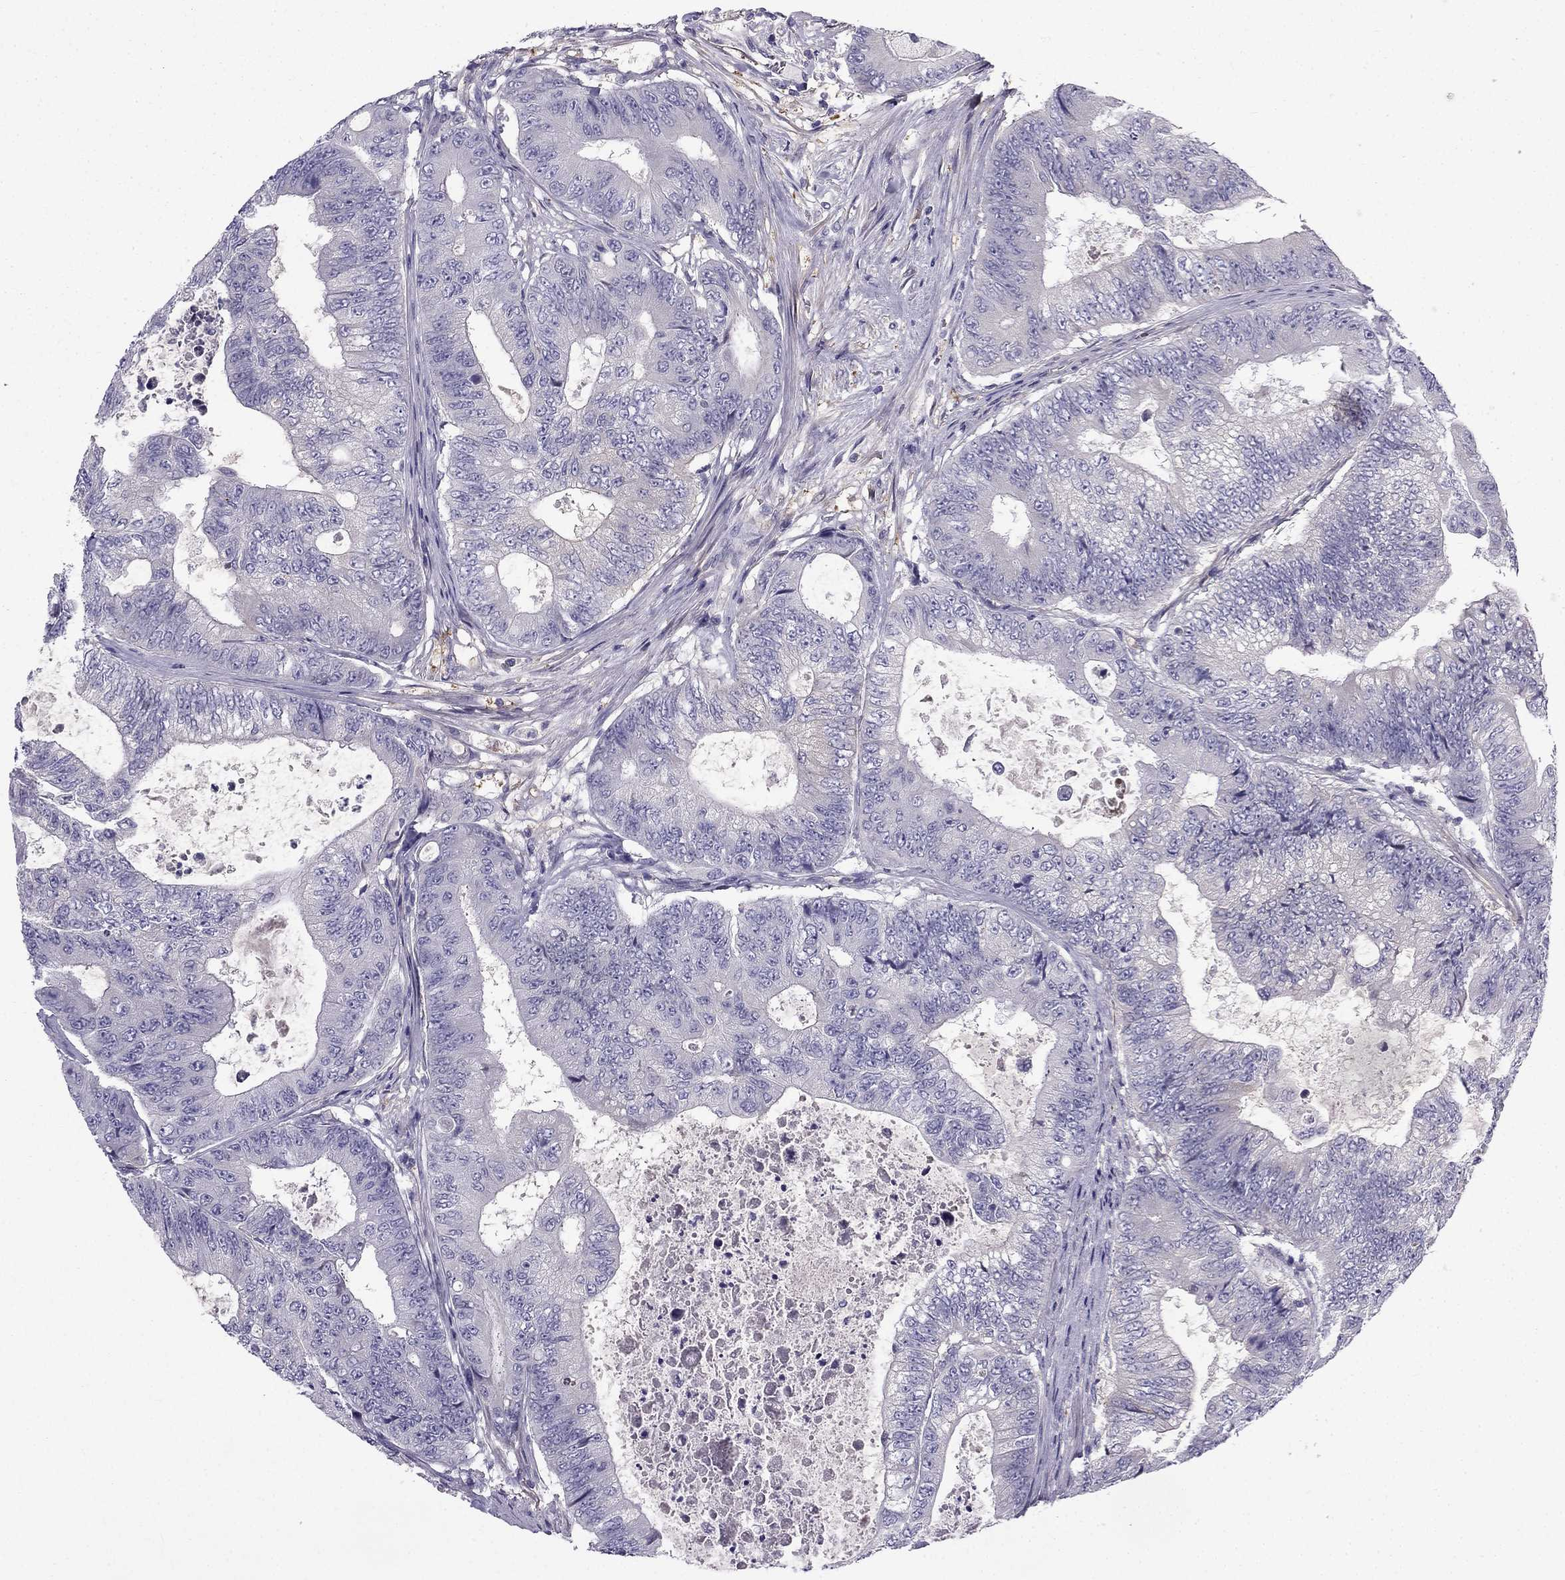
{"staining": {"intensity": "negative", "quantity": "none", "location": "none"}, "tissue": "colorectal cancer", "cell_type": "Tumor cells", "image_type": "cancer", "snomed": [{"axis": "morphology", "description": "Adenocarcinoma, NOS"}, {"axis": "topography", "description": "Colon"}], "caption": "A high-resolution photomicrograph shows IHC staining of colorectal adenocarcinoma, which shows no significant staining in tumor cells.", "gene": "SYT5", "patient": {"sex": "female", "age": 48}}